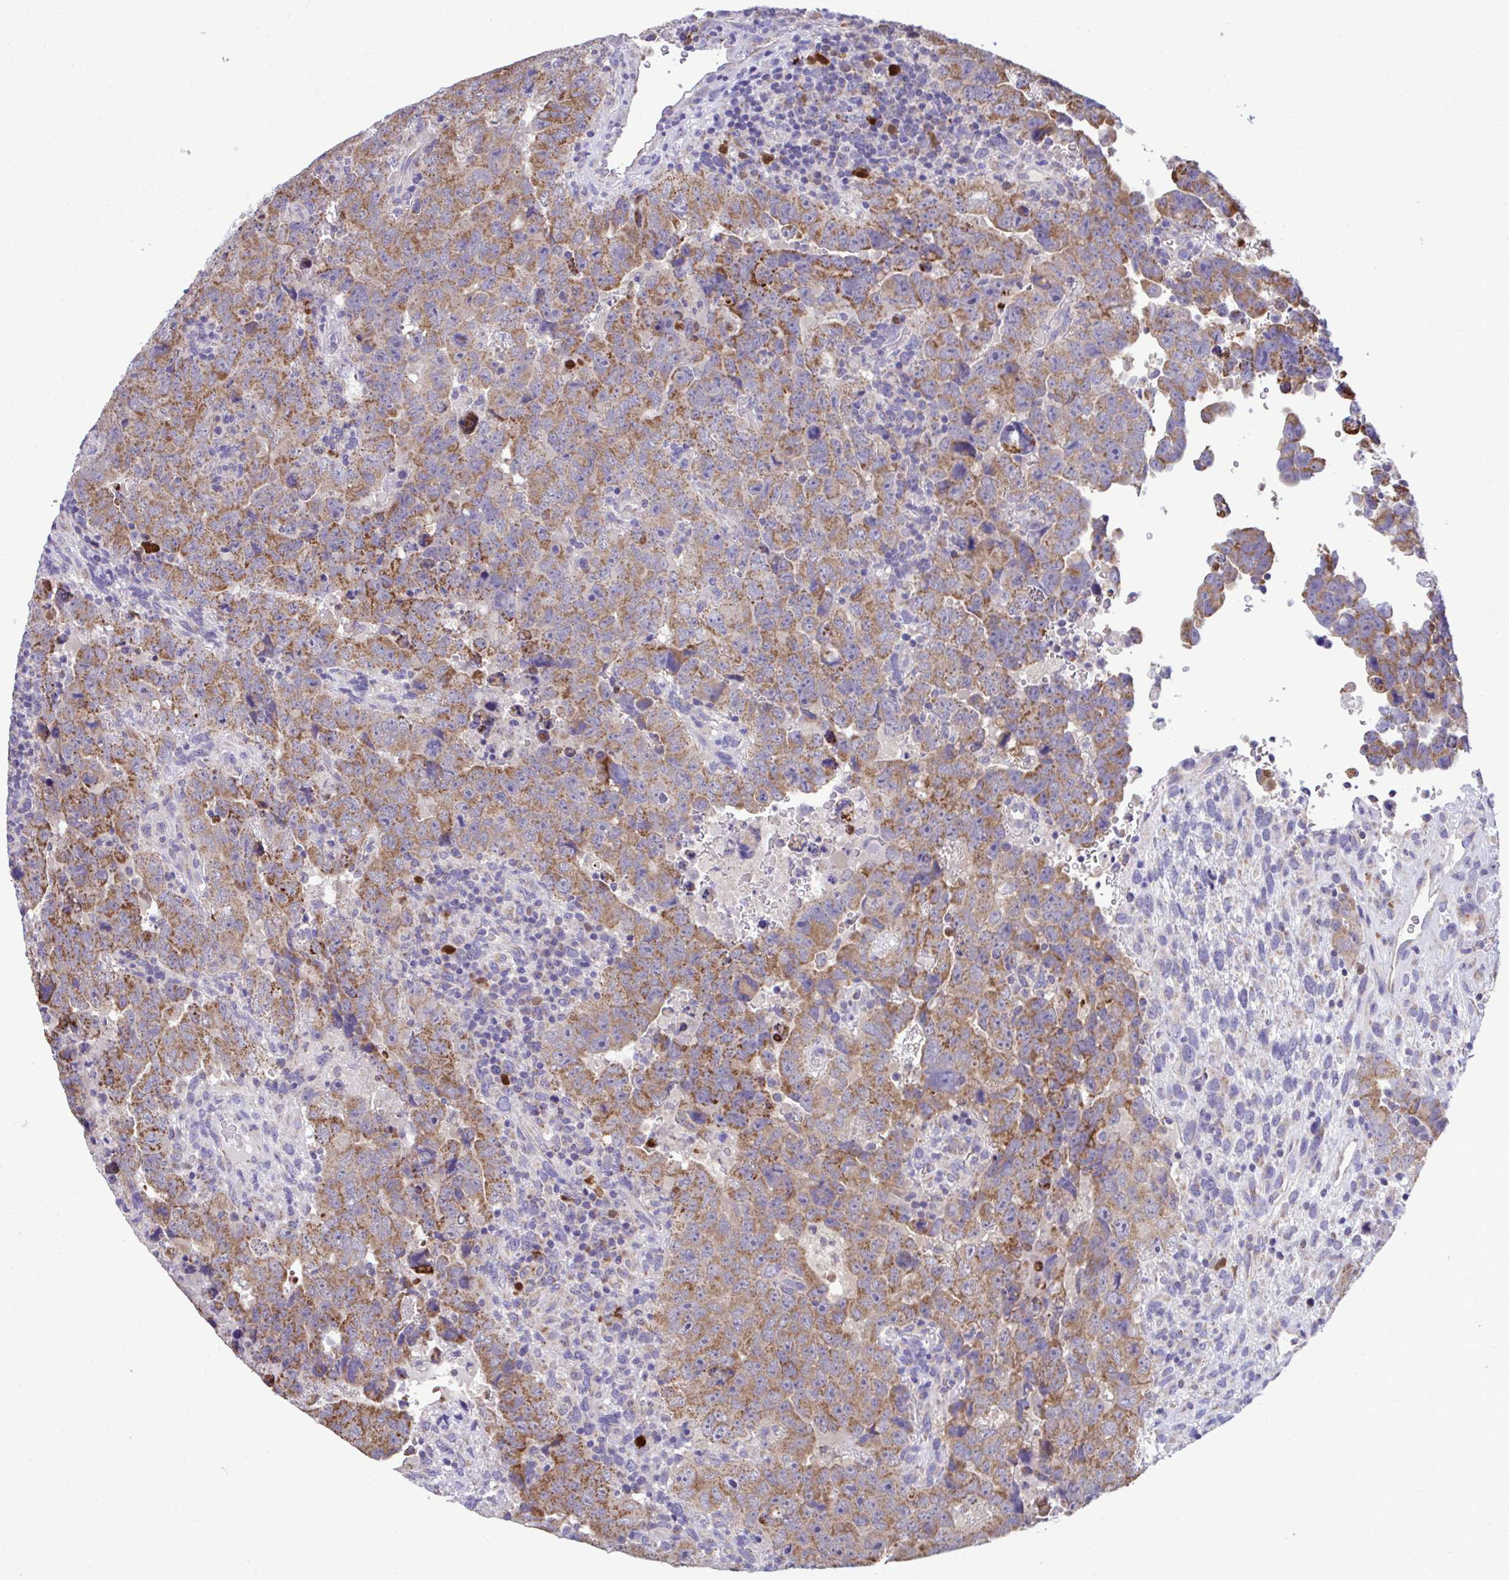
{"staining": {"intensity": "moderate", "quantity": ">75%", "location": "cytoplasmic/membranous"}, "tissue": "testis cancer", "cell_type": "Tumor cells", "image_type": "cancer", "snomed": [{"axis": "morphology", "description": "Carcinoma, Embryonal, NOS"}, {"axis": "topography", "description": "Testis"}], "caption": "Protein expression analysis of embryonal carcinoma (testis) demonstrates moderate cytoplasmic/membranous expression in about >75% of tumor cells.", "gene": "SARS2", "patient": {"sex": "male", "age": 24}}